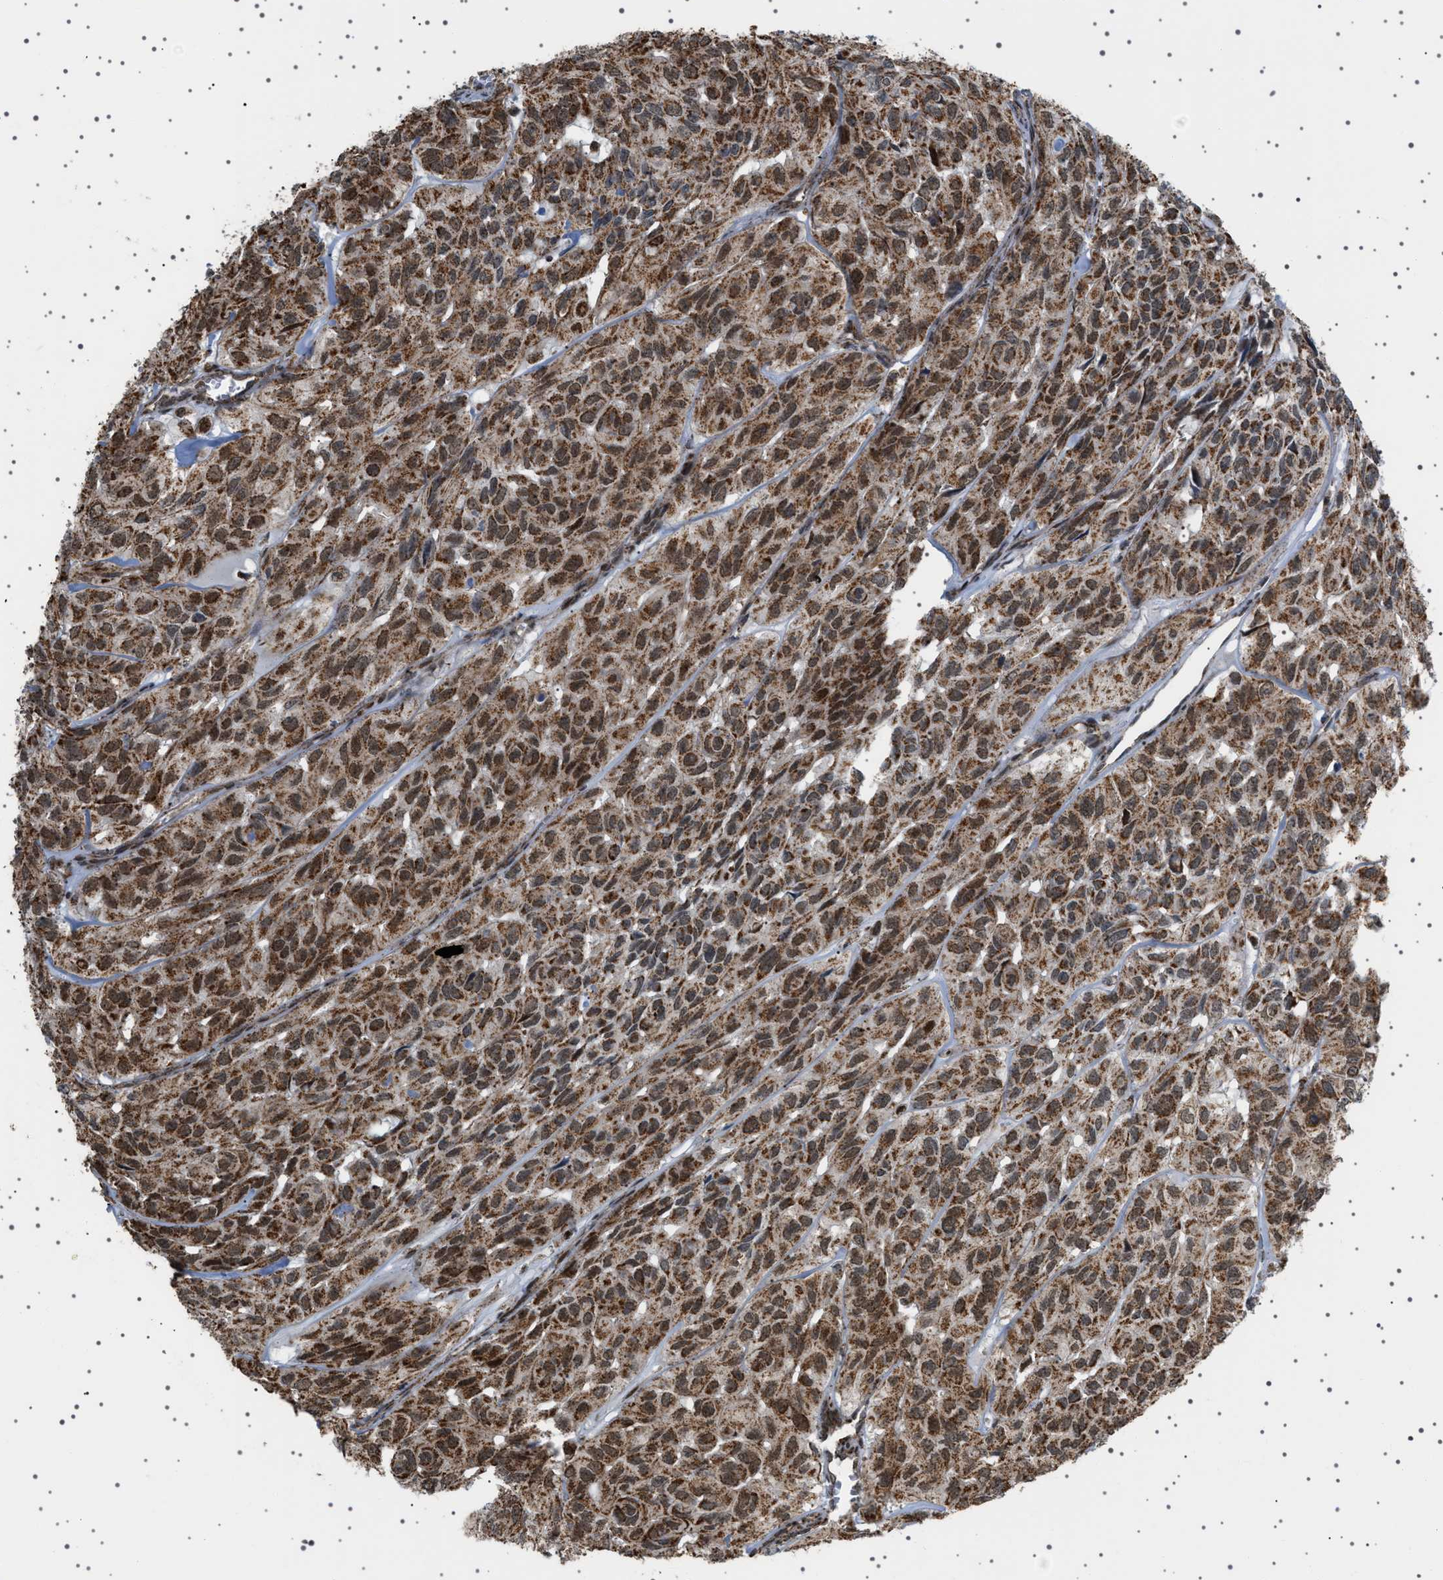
{"staining": {"intensity": "strong", "quantity": ">75%", "location": "cytoplasmic/membranous"}, "tissue": "head and neck cancer", "cell_type": "Tumor cells", "image_type": "cancer", "snomed": [{"axis": "morphology", "description": "Adenocarcinoma, NOS"}, {"axis": "topography", "description": "Salivary gland, NOS"}, {"axis": "topography", "description": "Head-Neck"}], "caption": "High-magnification brightfield microscopy of head and neck adenocarcinoma stained with DAB (3,3'-diaminobenzidine) (brown) and counterstained with hematoxylin (blue). tumor cells exhibit strong cytoplasmic/membranous expression is seen in approximately>75% of cells.", "gene": "MELK", "patient": {"sex": "female", "age": 76}}